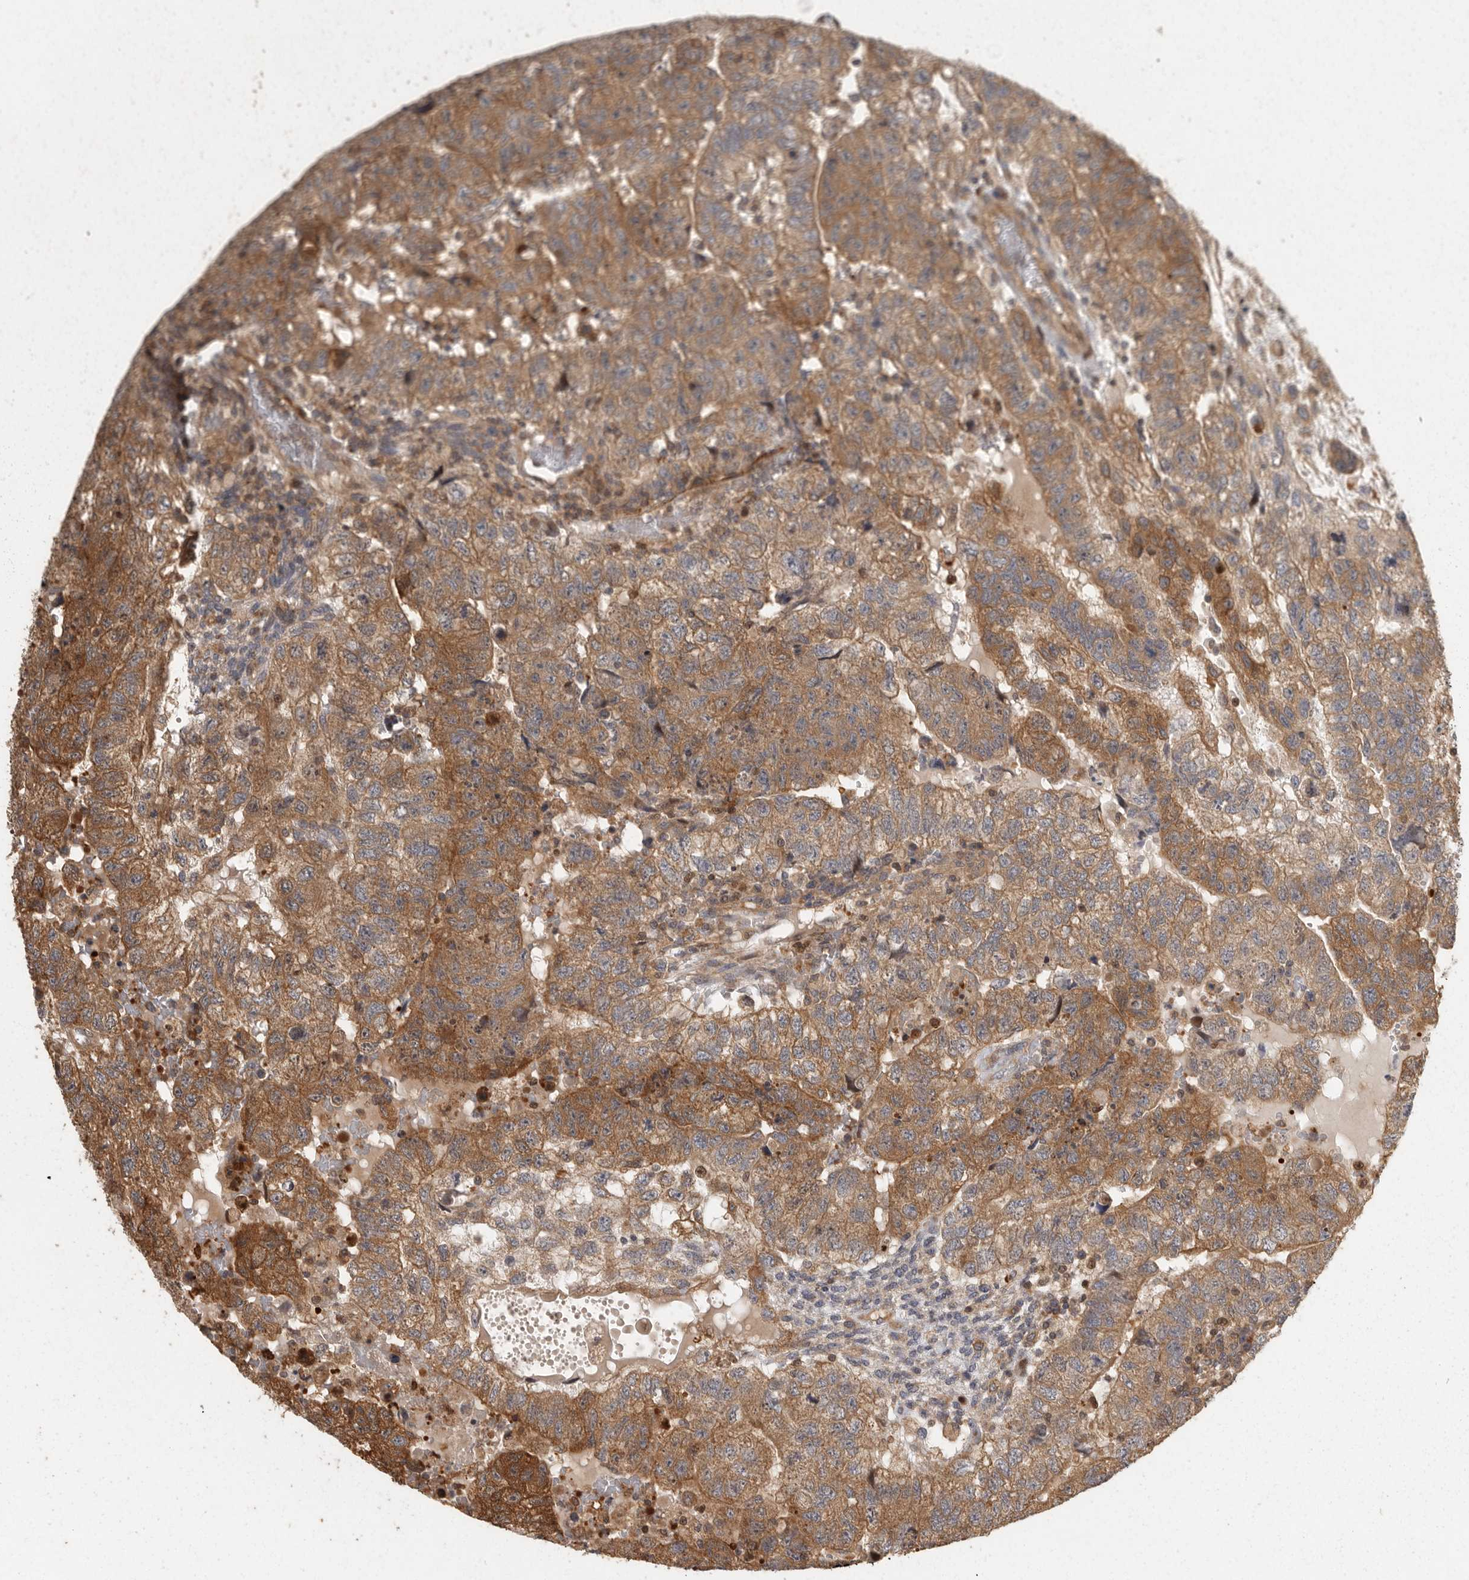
{"staining": {"intensity": "moderate", "quantity": ">75%", "location": "cytoplasmic/membranous"}, "tissue": "testis cancer", "cell_type": "Tumor cells", "image_type": "cancer", "snomed": [{"axis": "morphology", "description": "Carcinoma, Embryonal, NOS"}, {"axis": "topography", "description": "Testis"}], "caption": "Immunohistochemical staining of testis embryonal carcinoma exhibits moderate cytoplasmic/membranous protein expression in about >75% of tumor cells.", "gene": "SWT1", "patient": {"sex": "male", "age": 36}}